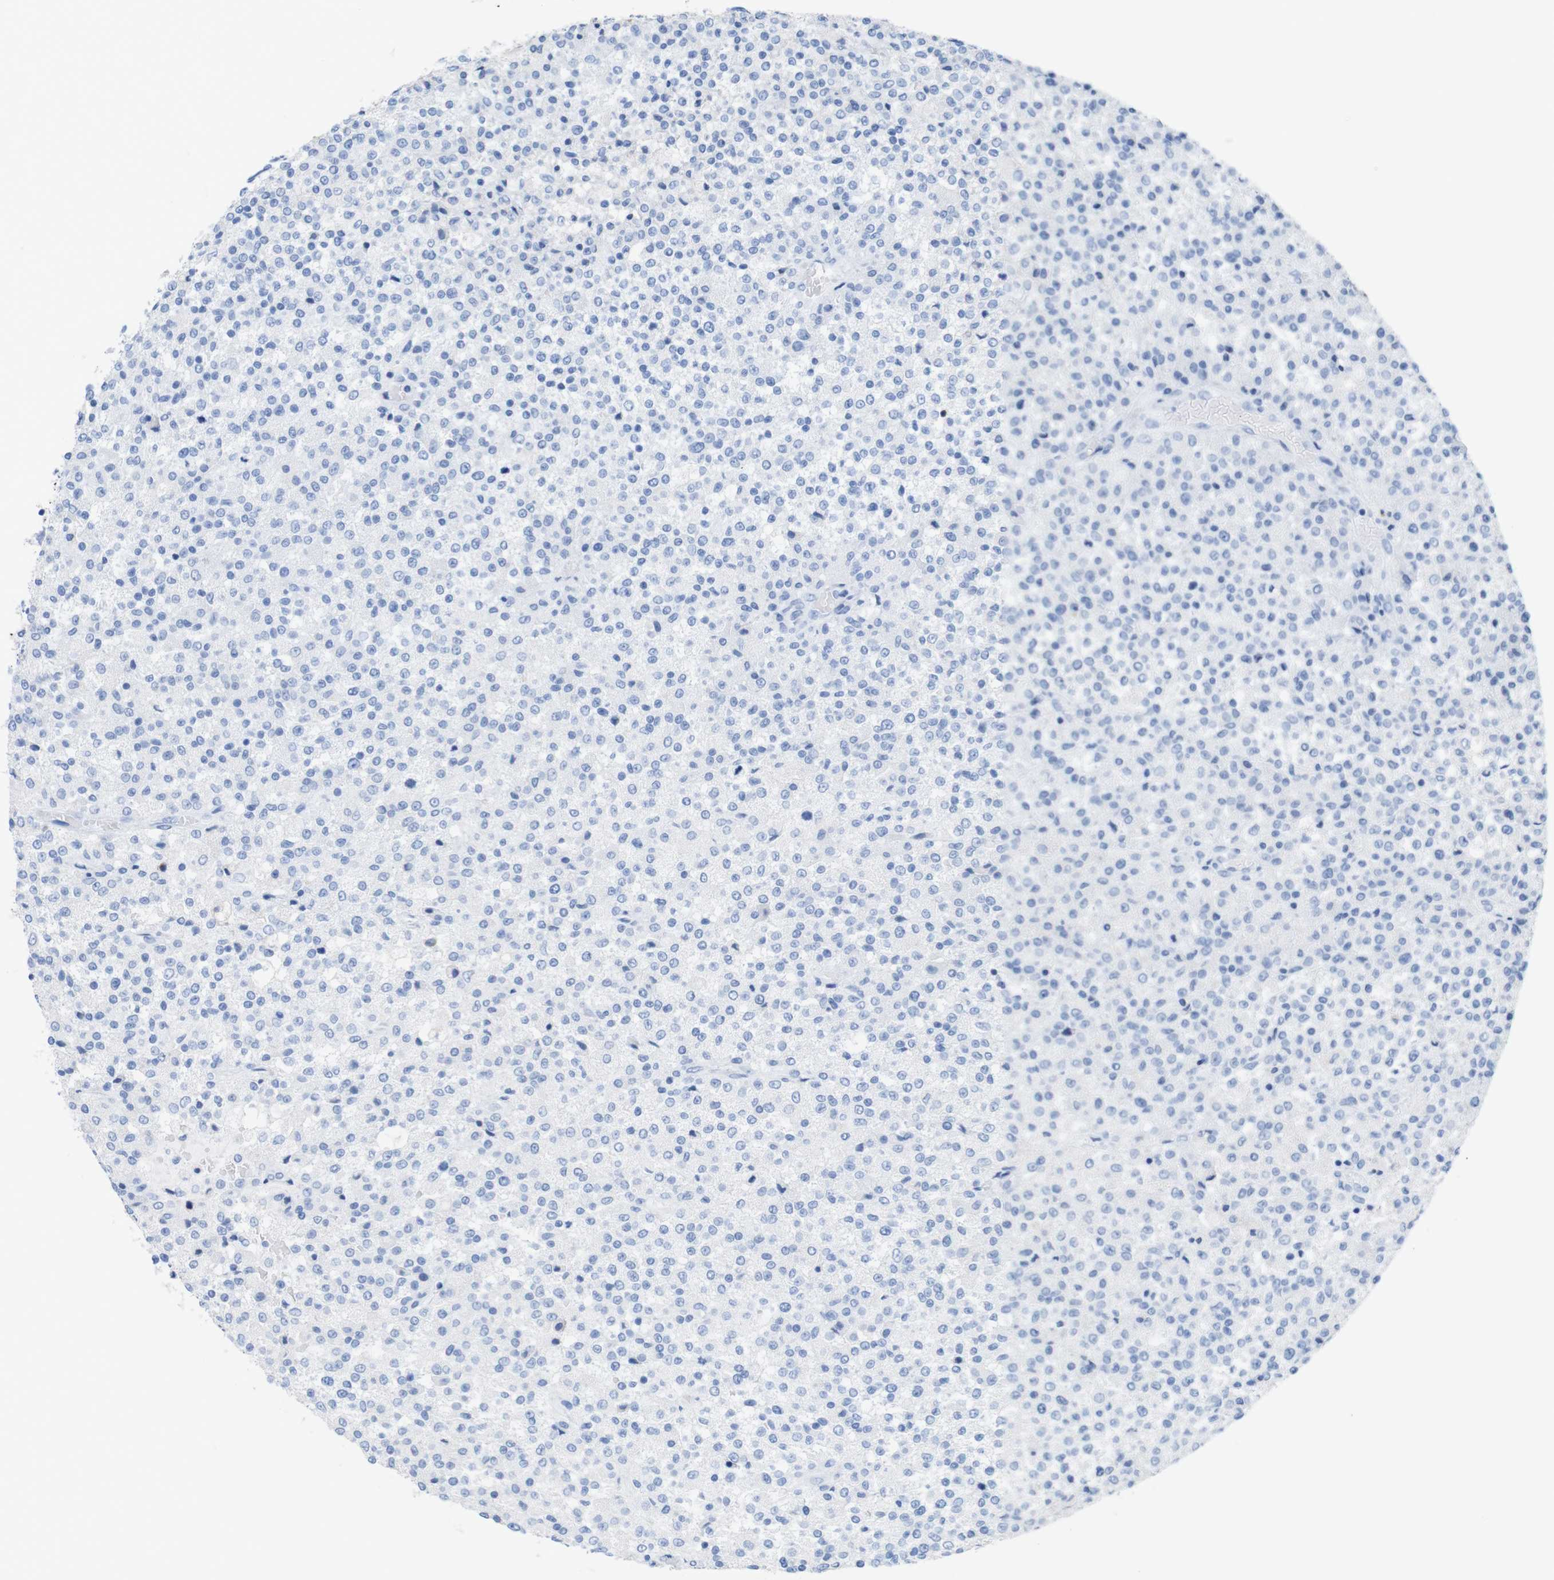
{"staining": {"intensity": "negative", "quantity": "none", "location": "none"}, "tissue": "testis cancer", "cell_type": "Tumor cells", "image_type": "cancer", "snomed": [{"axis": "morphology", "description": "Seminoma, NOS"}, {"axis": "topography", "description": "Testis"}], "caption": "Protein analysis of testis cancer displays no significant expression in tumor cells. (DAB (3,3'-diaminobenzidine) immunohistochemistry visualized using brightfield microscopy, high magnification).", "gene": "LAG3", "patient": {"sex": "male", "age": 59}}